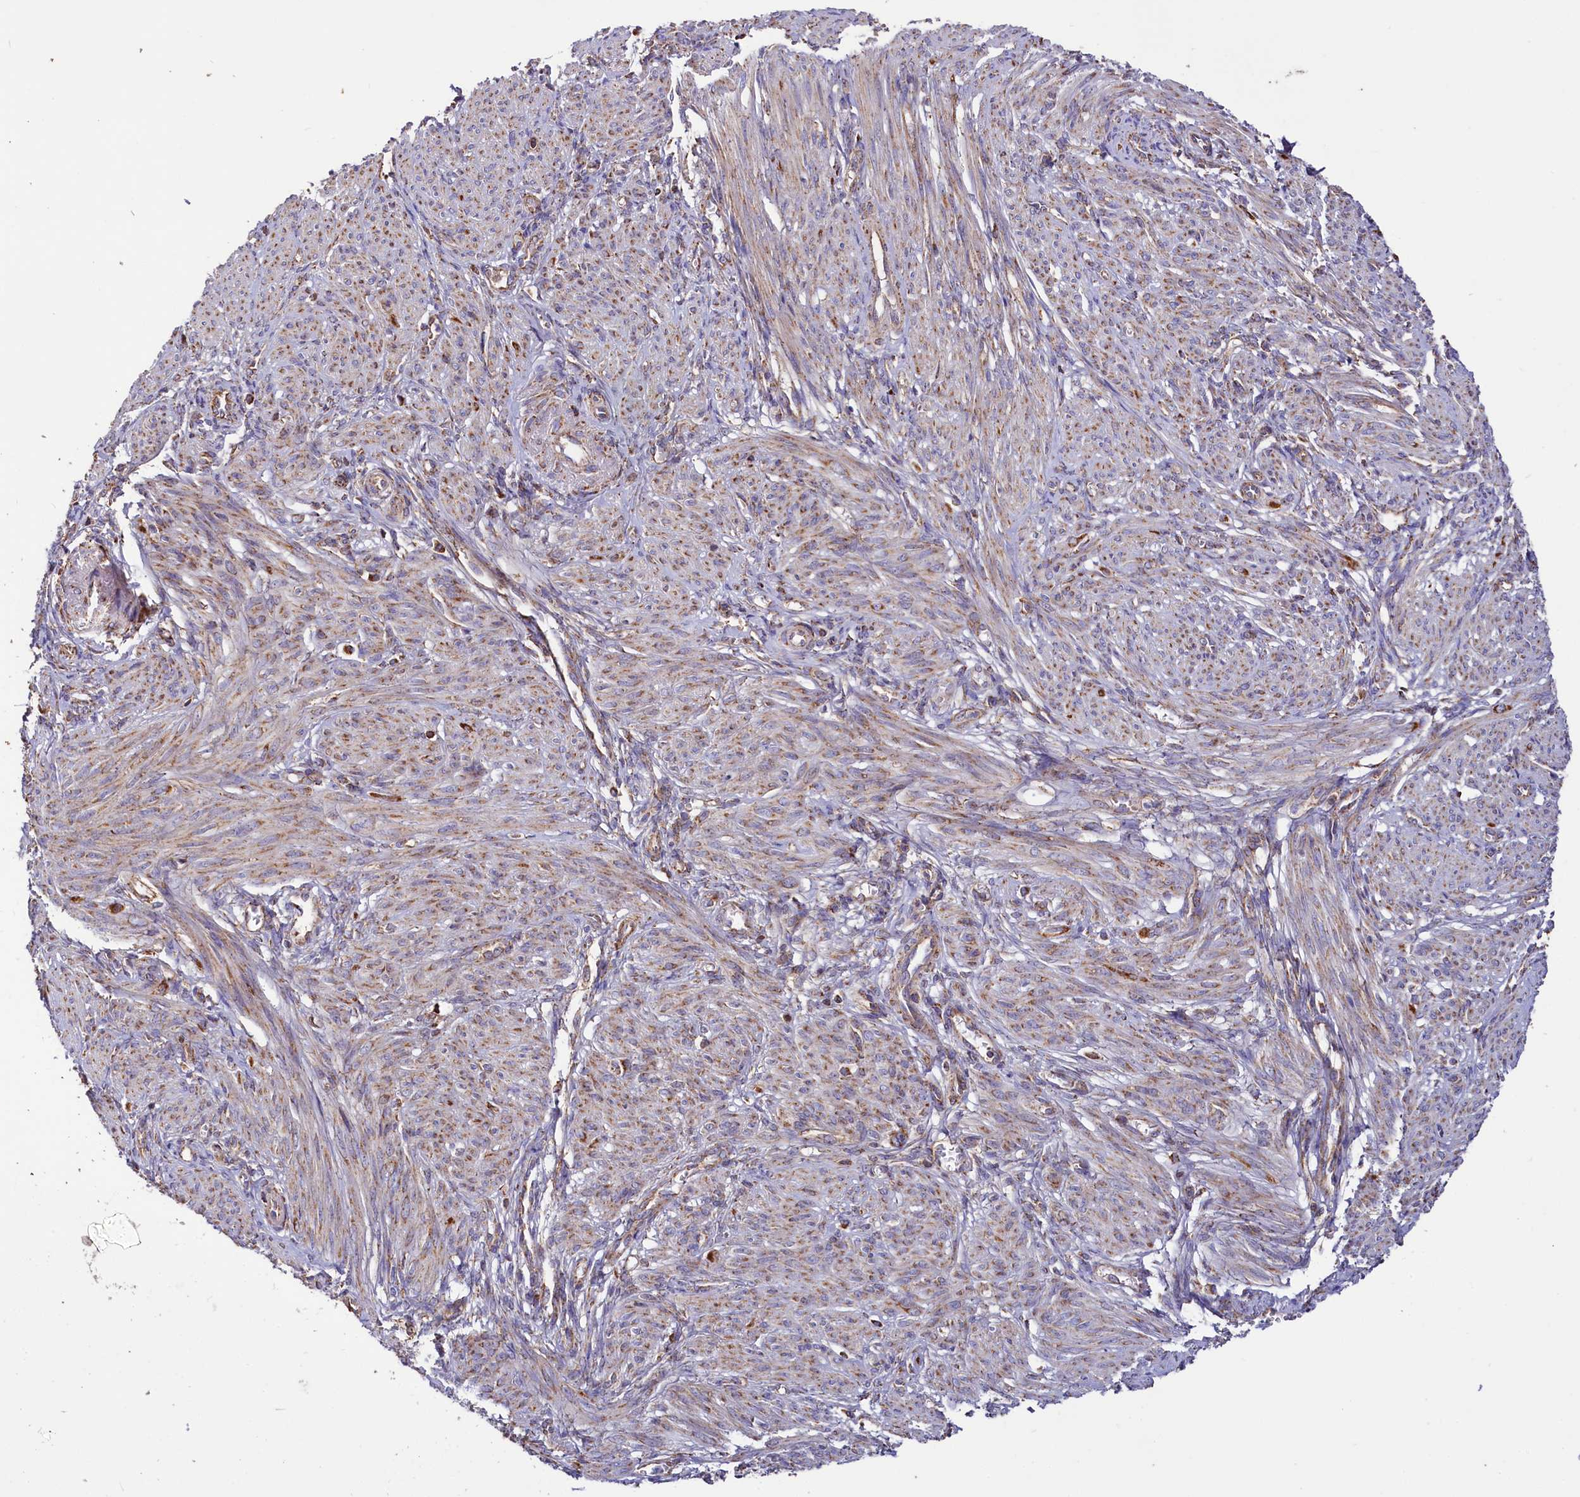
{"staining": {"intensity": "moderate", "quantity": "25%-75%", "location": "cytoplasmic/membranous"}, "tissue": "smooth muscle", "cell_type": "Smooth muscle cells", "image_type": "normal", "snomed": [{"axis": "morphology", "description": "Normal tissue, NOS"}, {"axis": "topography", "description": "Smooth muscle"}], "caption": "Immunohistochemical staining of normal smooth muscle displays moderate cytoplasmic/membranous protein expression in approximately 25%-75% of smooth muscle cells. The staining was performed using DAB (3,3'-diaminobenzidine), with brown indicating positive protein expression. Nuclei are stained blue with hematoxylin.", "gene": "NUDT15", "patient": {"sex": "female", "age": 39}}